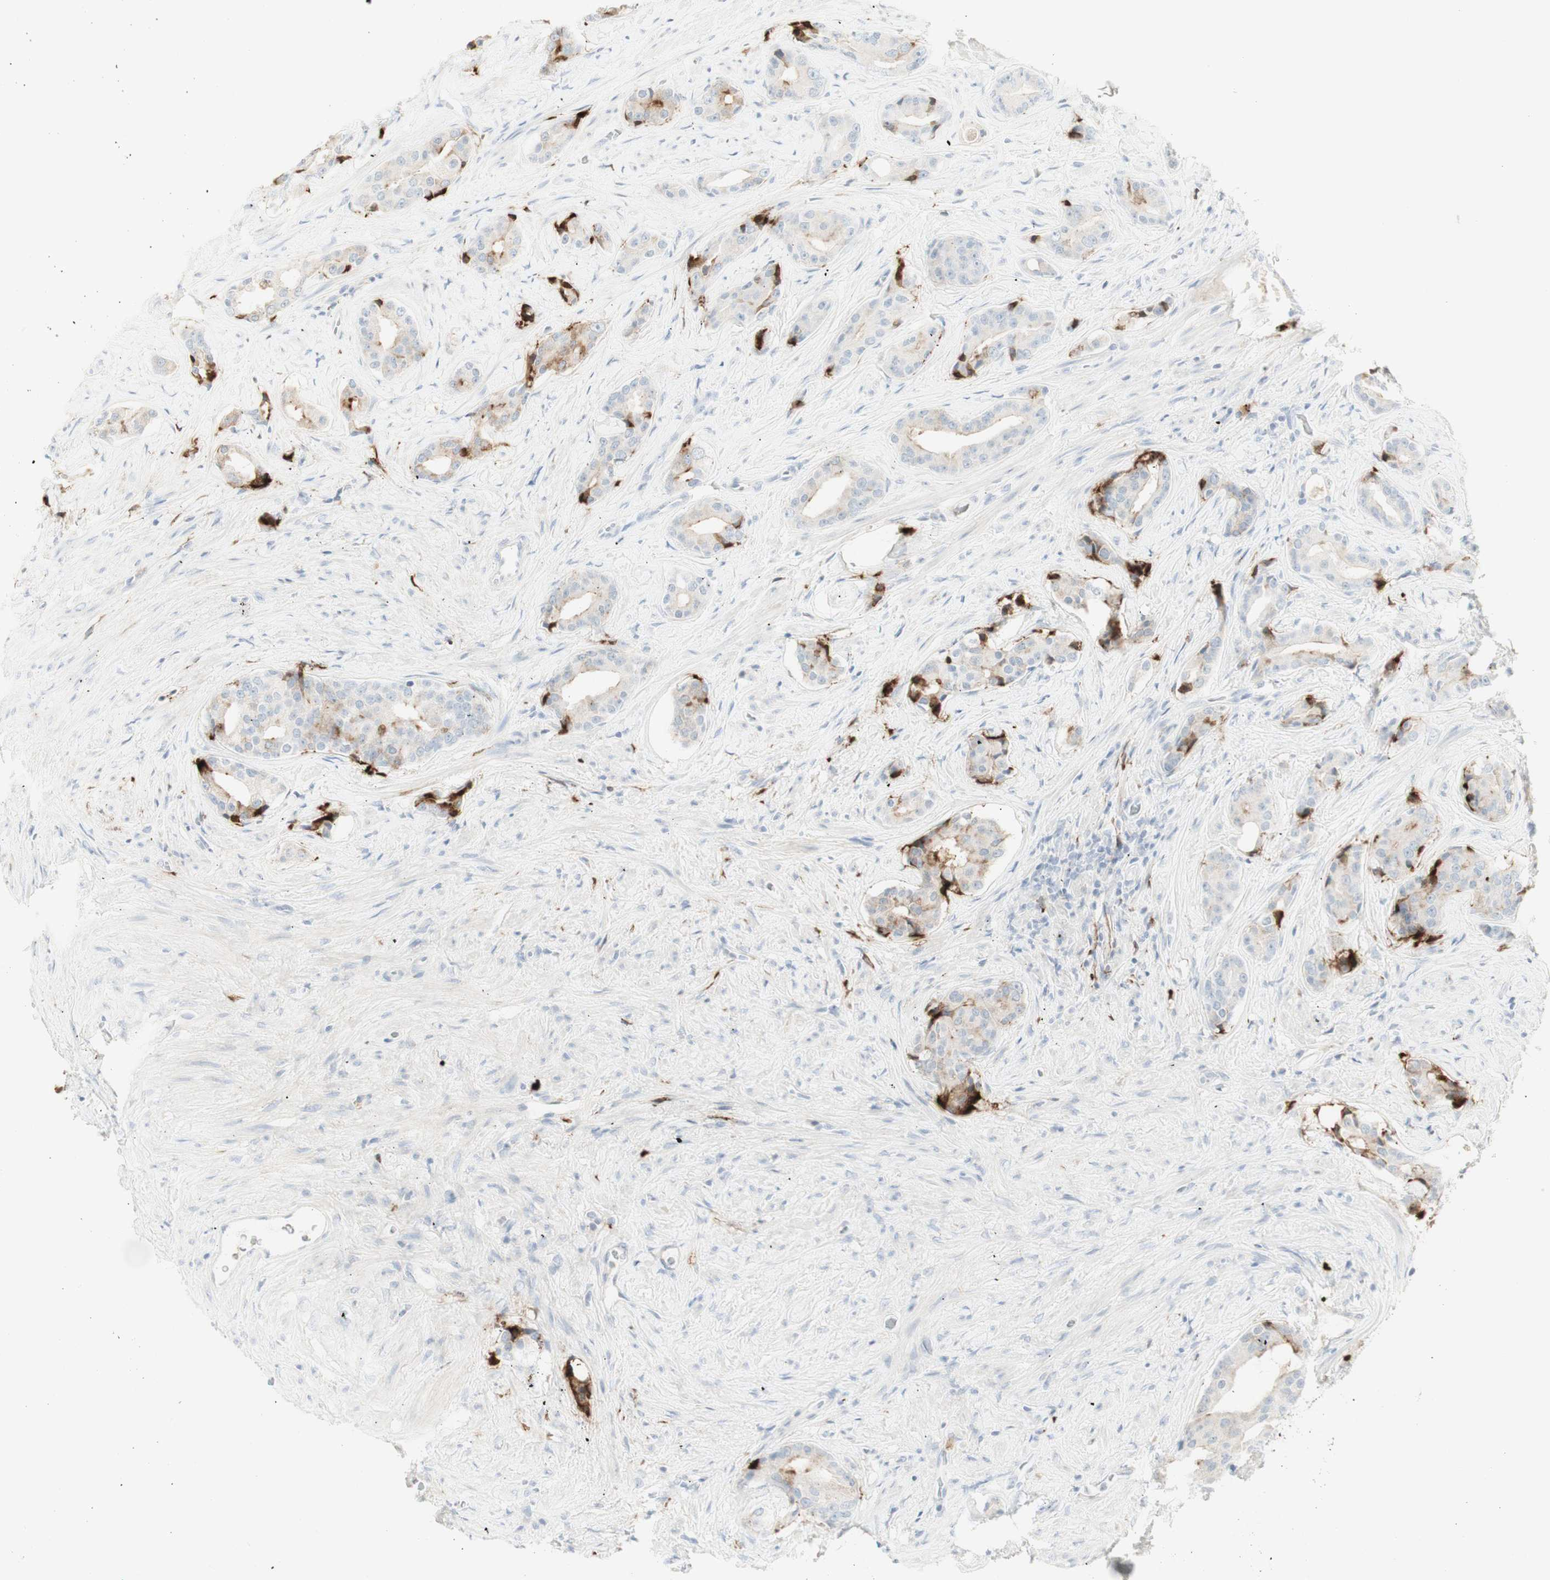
{"staining": {"intensity": "moderate", "quantity": "25%-75%", "location": "cytoplasmic/membranous"}, "tissue": "prostate cancer", "cell_type": "Tumor cells", "image_type": "cancer", "snomed": [{"axis": "morphology", "description": "Adenocarcinoma, High grade"}, {"axis": "topography", "description": "Prostate"}], "caption": "Immunohistochemical staining of human adenocarcinoma (high-grade) (prostate) exhibits moderate cytoplasmic/membranous protein positivity in approximately 25%-75% of tumor cells. The protein of interest is shown in brown color, while the nuclei are stained blue.", "gene": "MDK", "patient": {"sex": "male", "age": 71}}